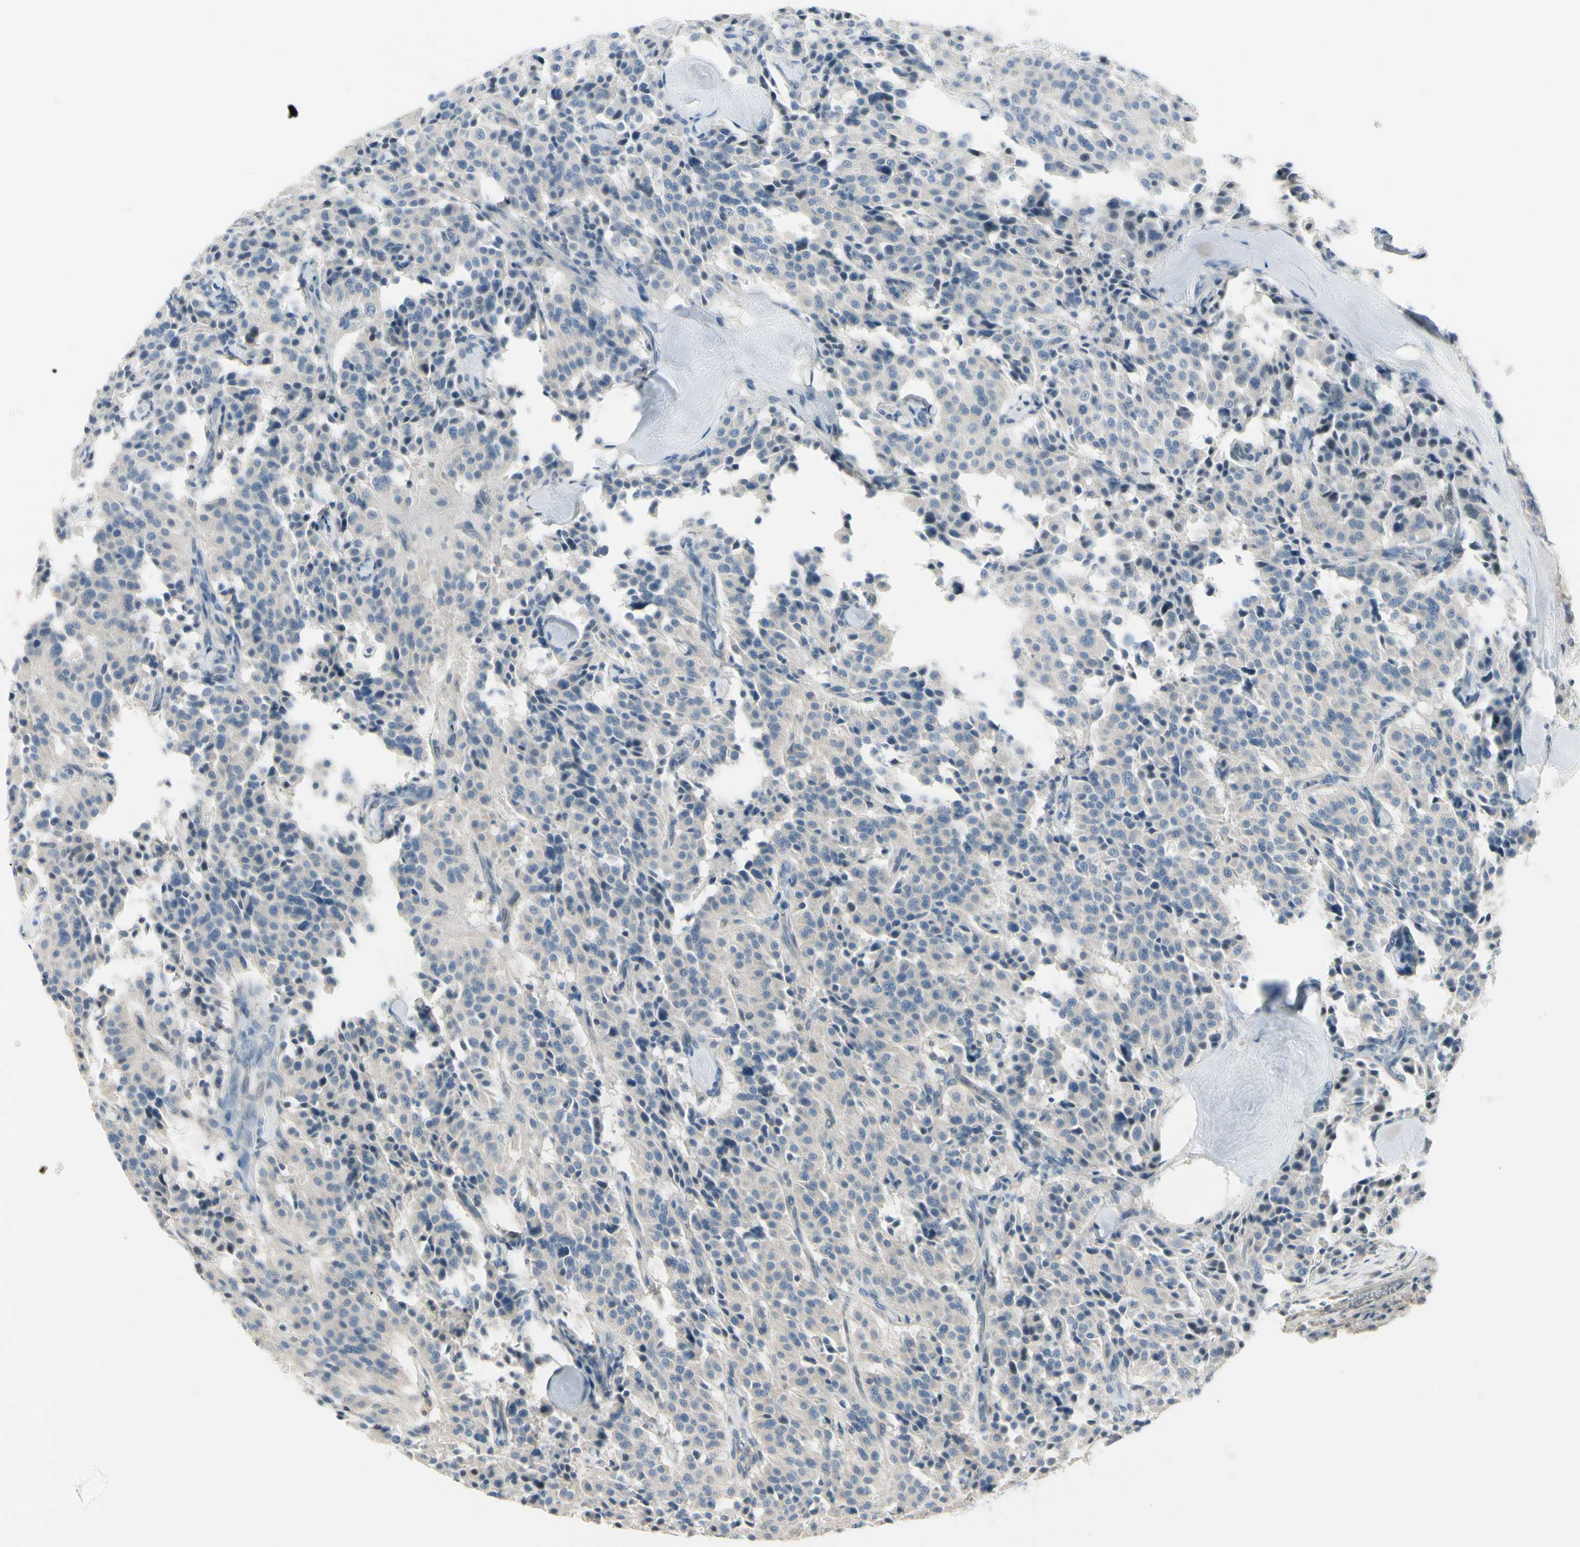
{"staining": {"intensity": "negative", "quantity": "none", "location": "none"}, "tissue": "carcinoid", "cell_type": "Tumor cells", "image_type": "cancer", "snomed": [{"axis": "morphology", "description": "Carcinoid, malignant, NOS"}, {"axis": "topography", "description": "Lung"}], "caption": "Photomicrograph shows no significant protein staining in tumor cells of carcinoid (malignant).", "gene": "CYP2E1", "patient": {"sex": "male", "age": 30}}